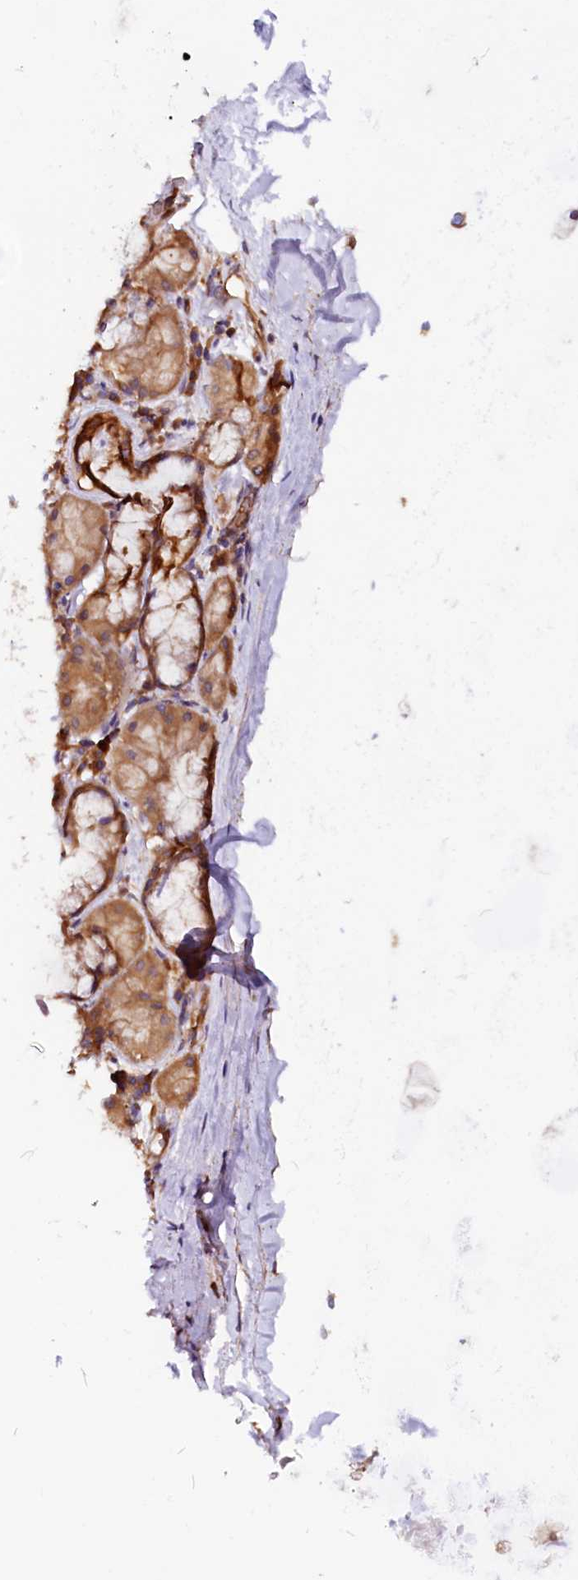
{"staining": {"intensity": "weak", "quantity": "25%-75%", "location": "cytoplasmic/membranous"}, "tissue": "adipose tissue", "cell_type": "Adipocytes", "image_type": "normal", "snomed": [{"axis": "morphology", "description": "Normal tissue, NOS"}, {"axis": "topography", "description": "Lymph node"}, {"axis": "topography", "description": "Cartilage tissue"}, {"axis": "topography", "description": "Bronchus"}], "caption": "Immunohistochemical staining of normal adipose tissue displays low levels of weak cytoplasmic/membranous expression in approximately 25%-75% of adipocytes. Nuclei are stained in blue.", "gene": "EIF3G", "patient": {"sex": "male", "age": 63}}